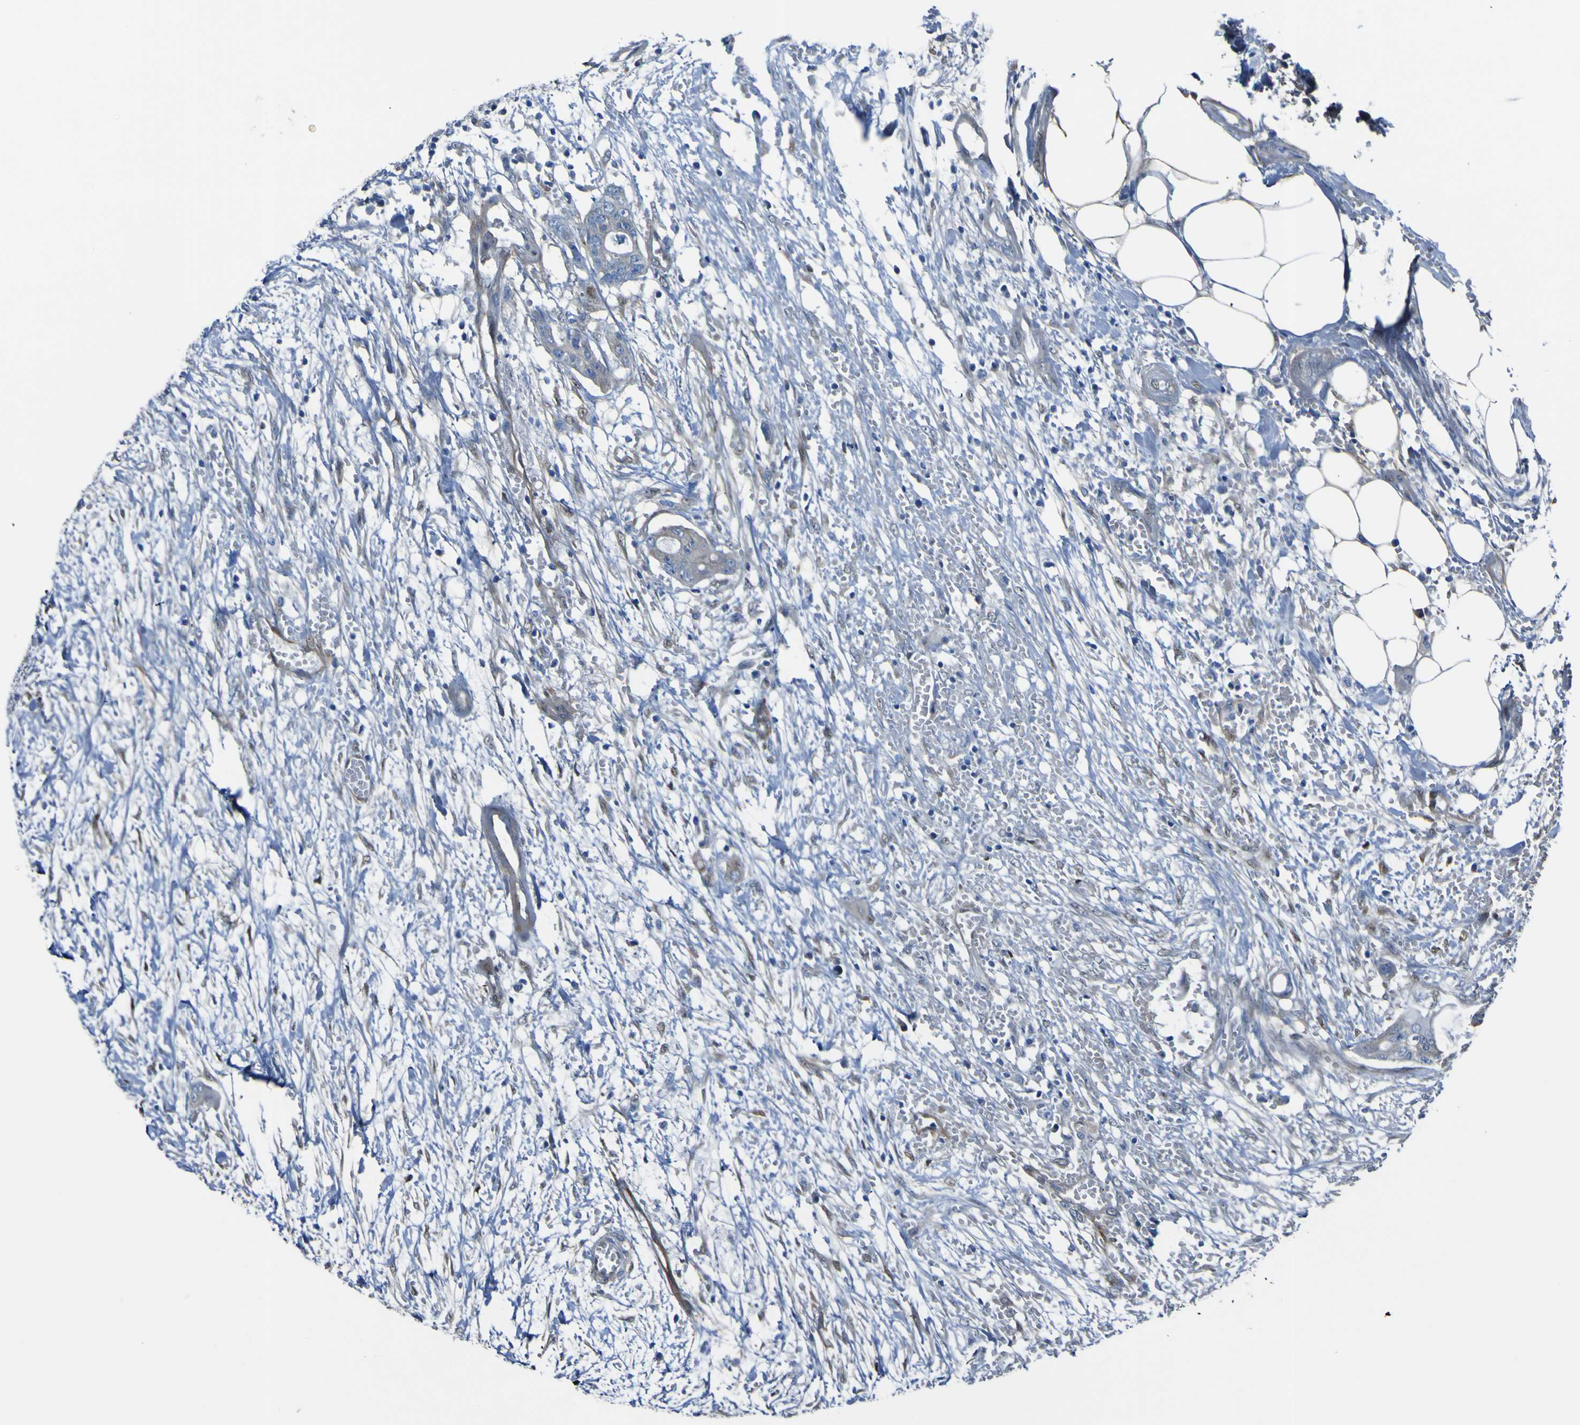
{"staining": {"intensity": "negative", "quantity": "none", "location": "none"}, "tissue": "colorectal cancer", "cell_type": "Tumor cells", "image_type": "cancer", "snomed": [{"axis": "morphology", "description": "Adenocarcinoma, NOS"}, {"axis": "topography", "description": "Colon"}], "caption": "Immunohistochemistry micrograph of neoplastic tissue: colorectal adenocarcinoma stained with DAB (3,3'-diaminobenzidine) displays no significant protein expression in tumor cells.", "gene": "LRRN1", "patient": {"sex": "female", "age": 57}}